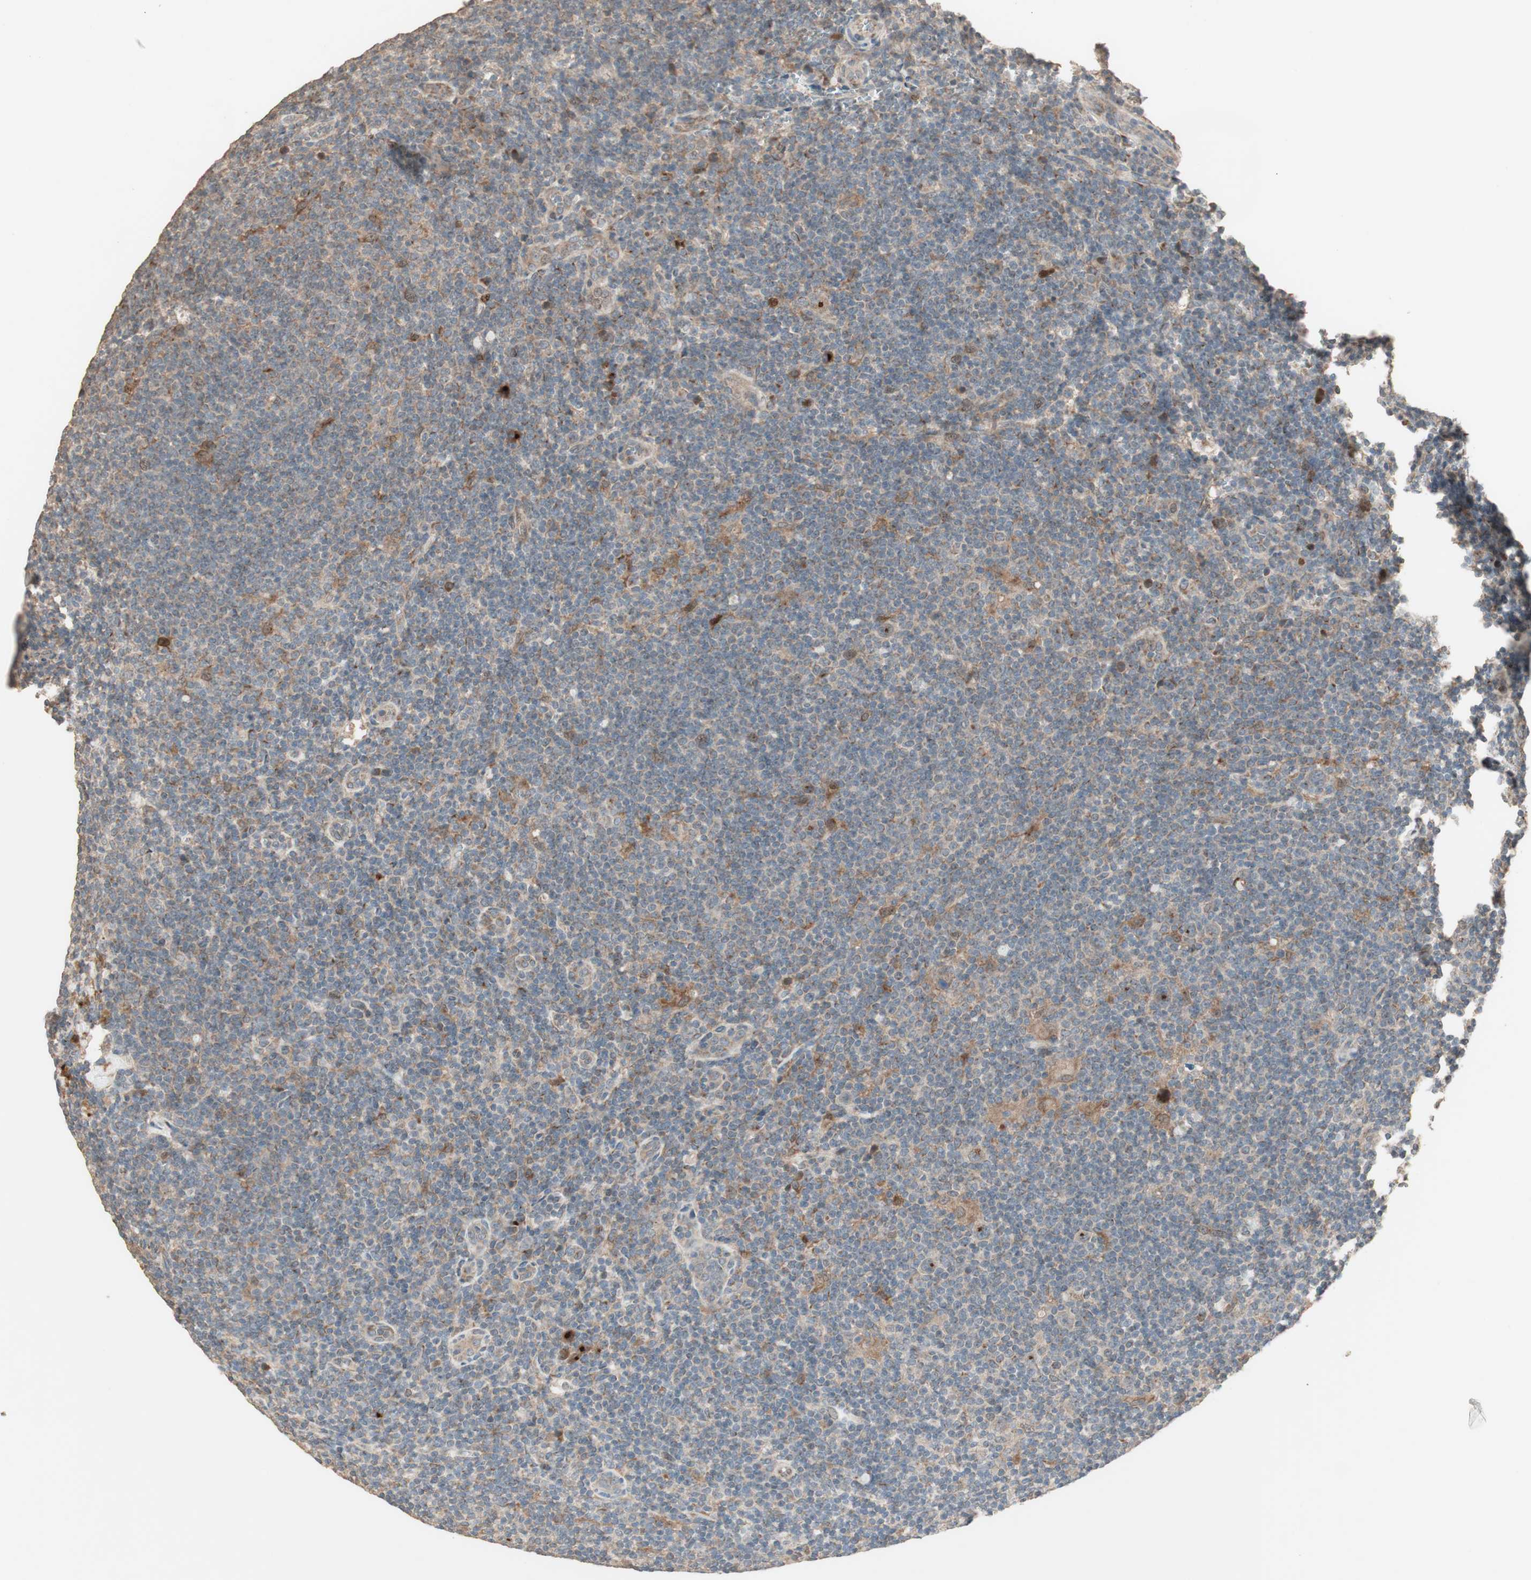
{"staining": {"intensity": "moderate", "quantity": ">75%", "location": "cytoplasmic/membranous"}, "tissue": "lymphoma", "cell_type": "Tumor cells", "image_type": "cancer", "snomed": [{"axis": "morphology", "description": "Hodgkin's disease, NOS"}, {"axis": "topography", "description": "Lymph node"}], "caption": "Immunohistochemistry (DAB) staining of lymphoma demonstrates moderate cytoplasmic/membranous protein positivity in about >75% of tumor cells.", "gene": "RARRES1", "patient": {"sex": "female", "age": 57}}